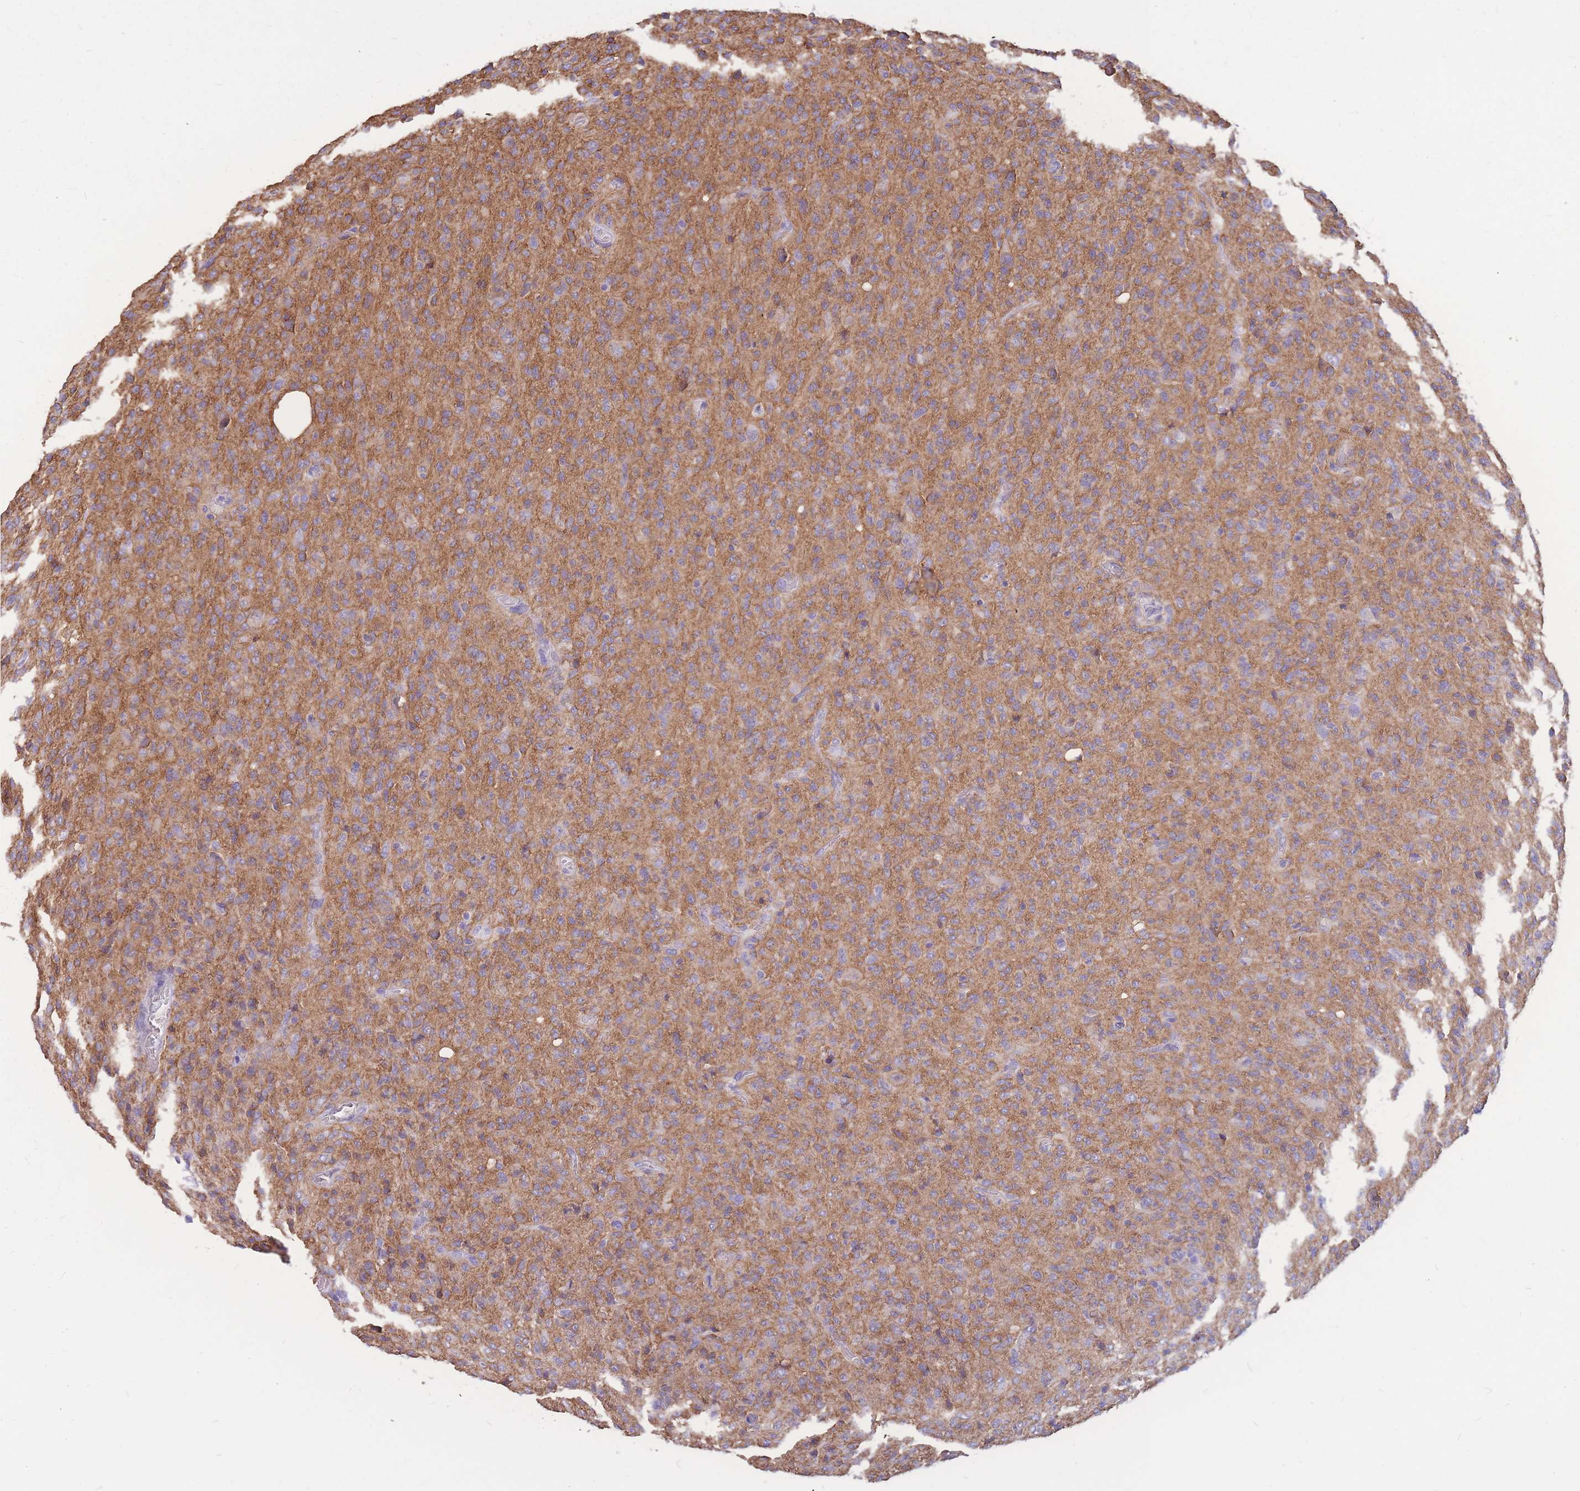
{"staining": {"intensity": "moderate", "quantity": "25%-75%", "location": "cytoplasmic/membranous"}, "tissue": "glioma", "cell_type": "Tumor cells", "image_type": "cancer", "snomed": [{"axis": "morphology", "description": "Glioma, malignant, High grade"}, {"axis": "topography", "description": "Brain"}], "caption": "This is a histology image of IHC staining of glioma, which shows moderate positivity in the cytoplasmic/membranous of tumor cells.", "gene": "ADD2", "patient": {"sex": "female", "age": 57}}